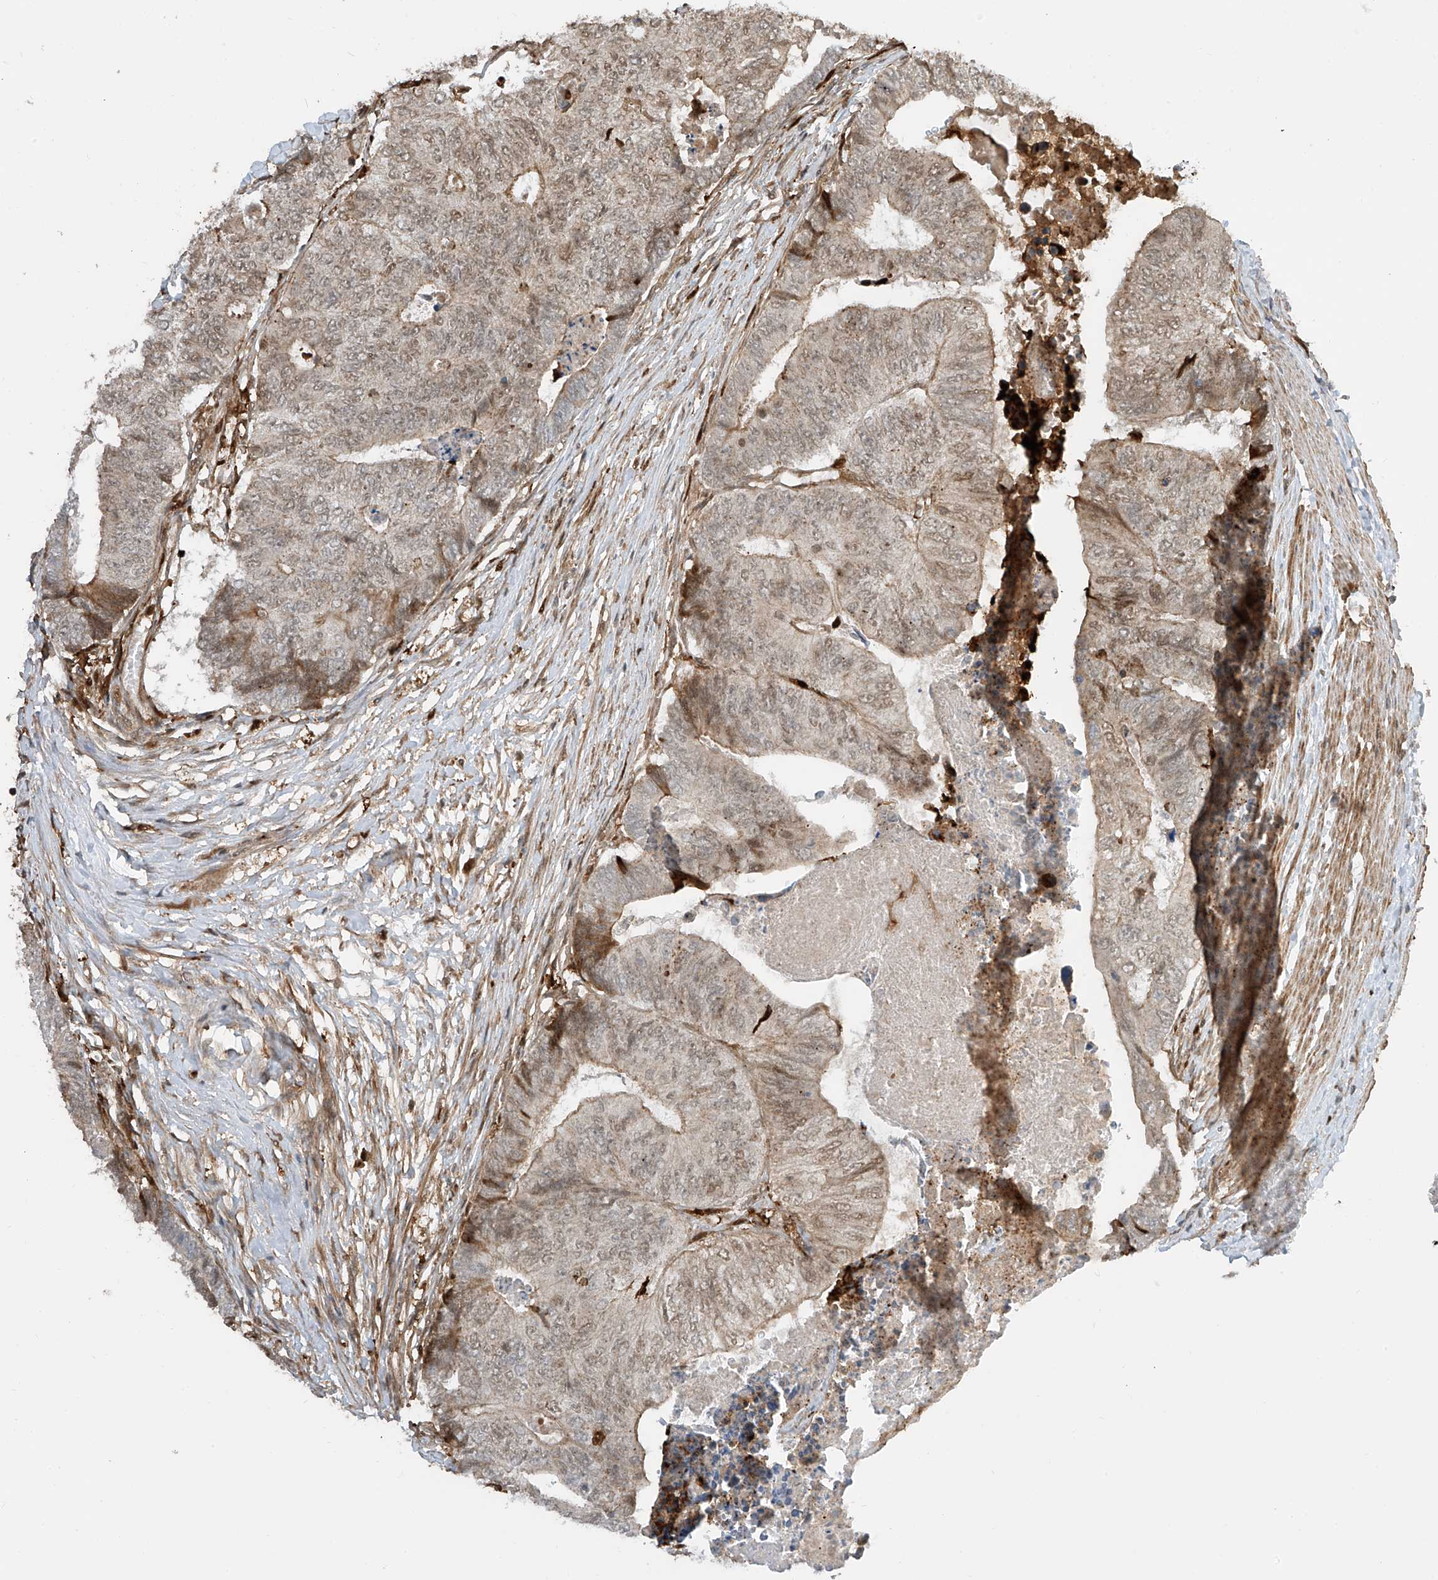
{"staining": {"intensity": "weak", "quantity": ">75%", "location": "cytoplasmic/membranous,nuclear"}, "tissue": "colorectal cancer", "cell_type": "Tumor cells", "image_type": "cancer", "snomed": [{"axis": "morphology", "description": "Adenocarcinoma, NOS"}, {"axis": "topography", "description": "Colon"}], "caption": "Weak cytoplasmic/membranous and nuclear expression is appreciated in about >75% of tumor cells in colorectal cancer (adenocarcinoma).", "gene": "ATAD2B", "patient": {"sex": "female", "age": 67}}